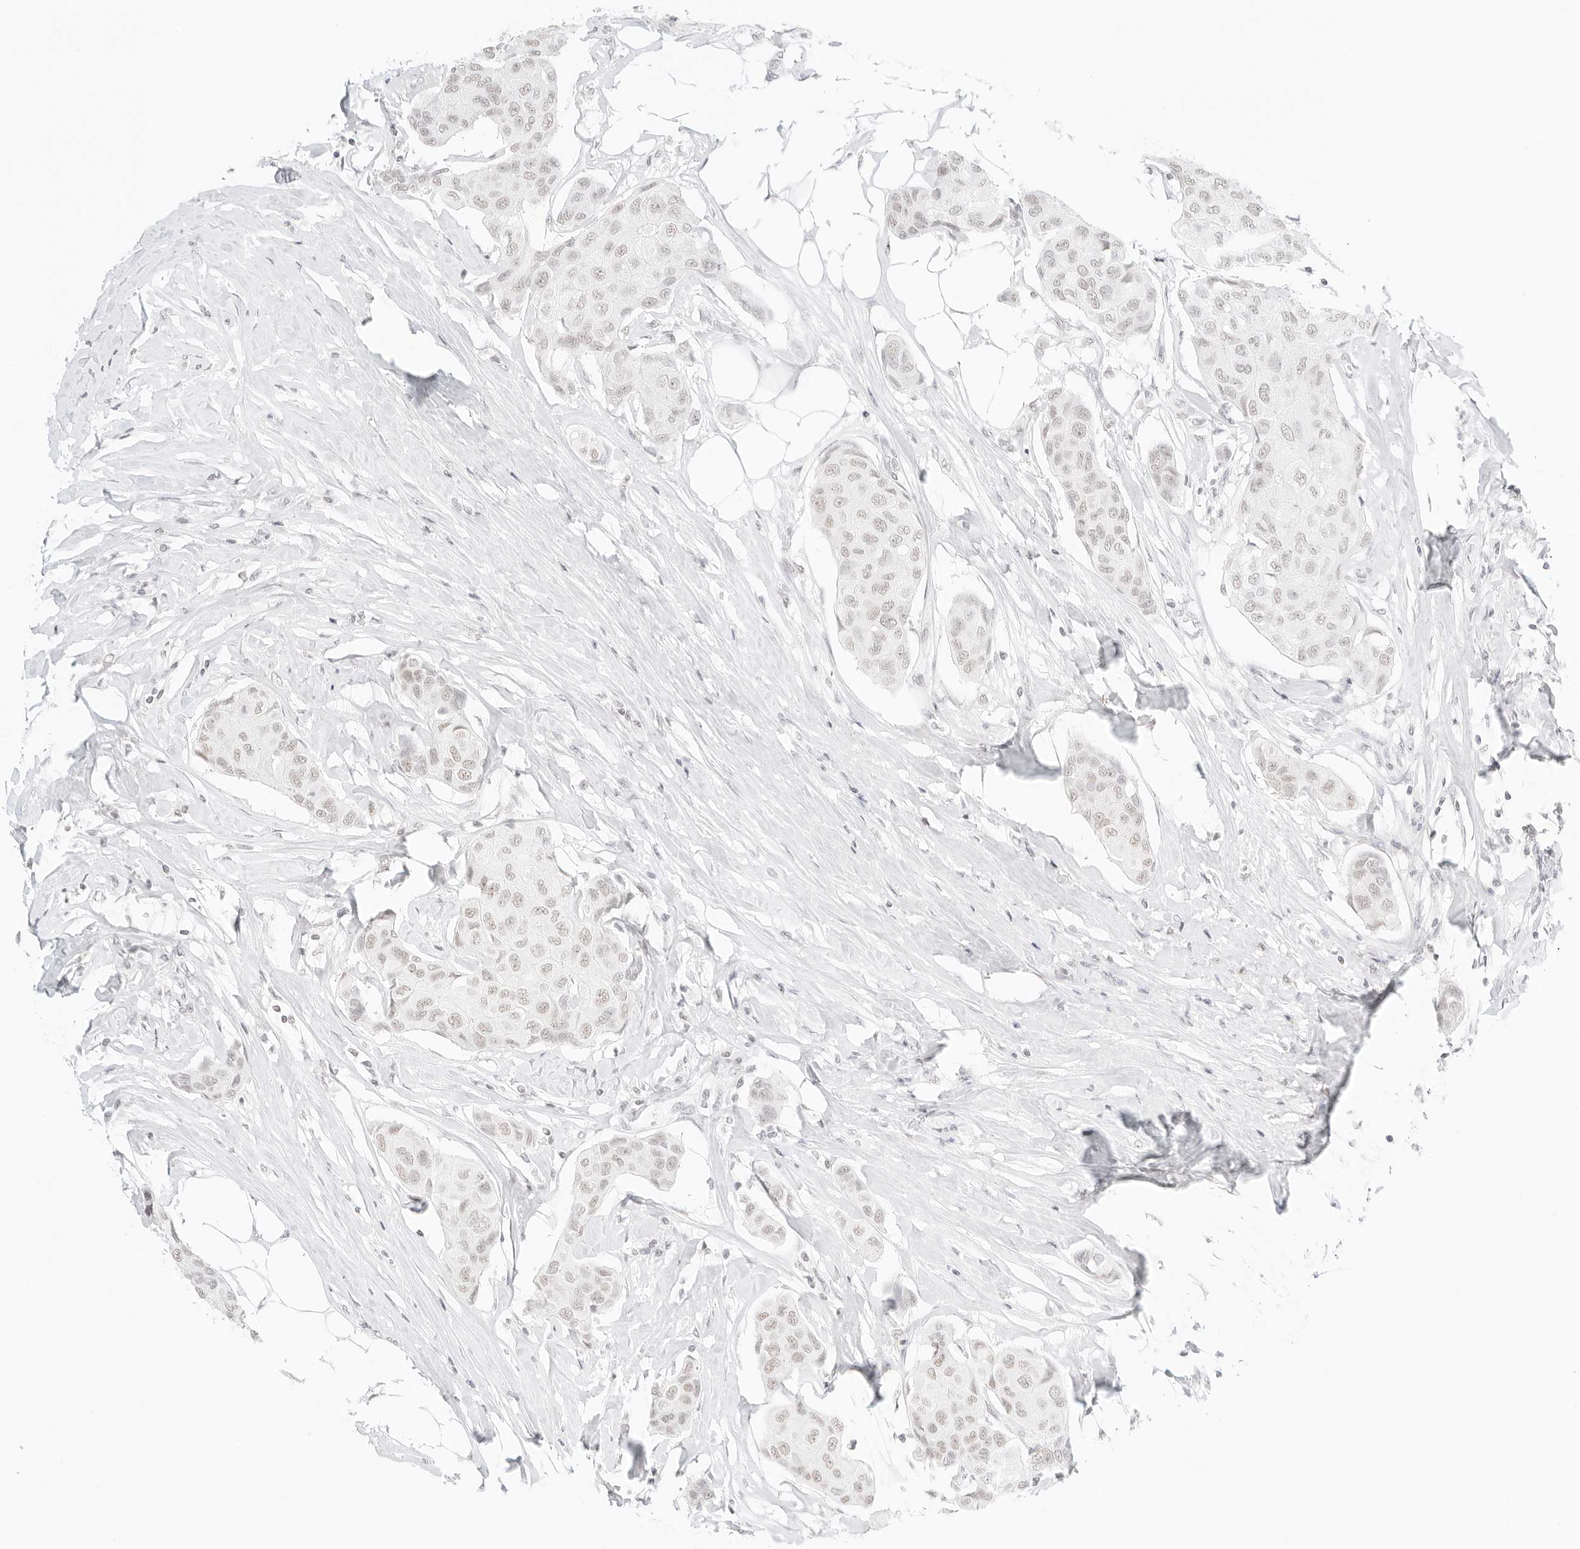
{"staining": {"intensity": "weak", "quantity": "25%-75%", "location": "nuclear"}, "tissue": "breast cancer", "cell_type": "Tumor cells", "image_type": "cancer", "snomed": [{"axis": "morphology", "description": "Duct carcinoma"}, {"axis": "topography", "description": "Breast"}], "caption": "Immunohistochemical staining of human breast cancer (infiltrating ductal carcinoma) displays weak nuclear protein staining in approximately 25%-75% of tumor cells. (DAB IHC, brown staining for protein, blue staining for nuclei).", "gene": "FBLN5", "patient": {"sex": "female", "age": 80}}